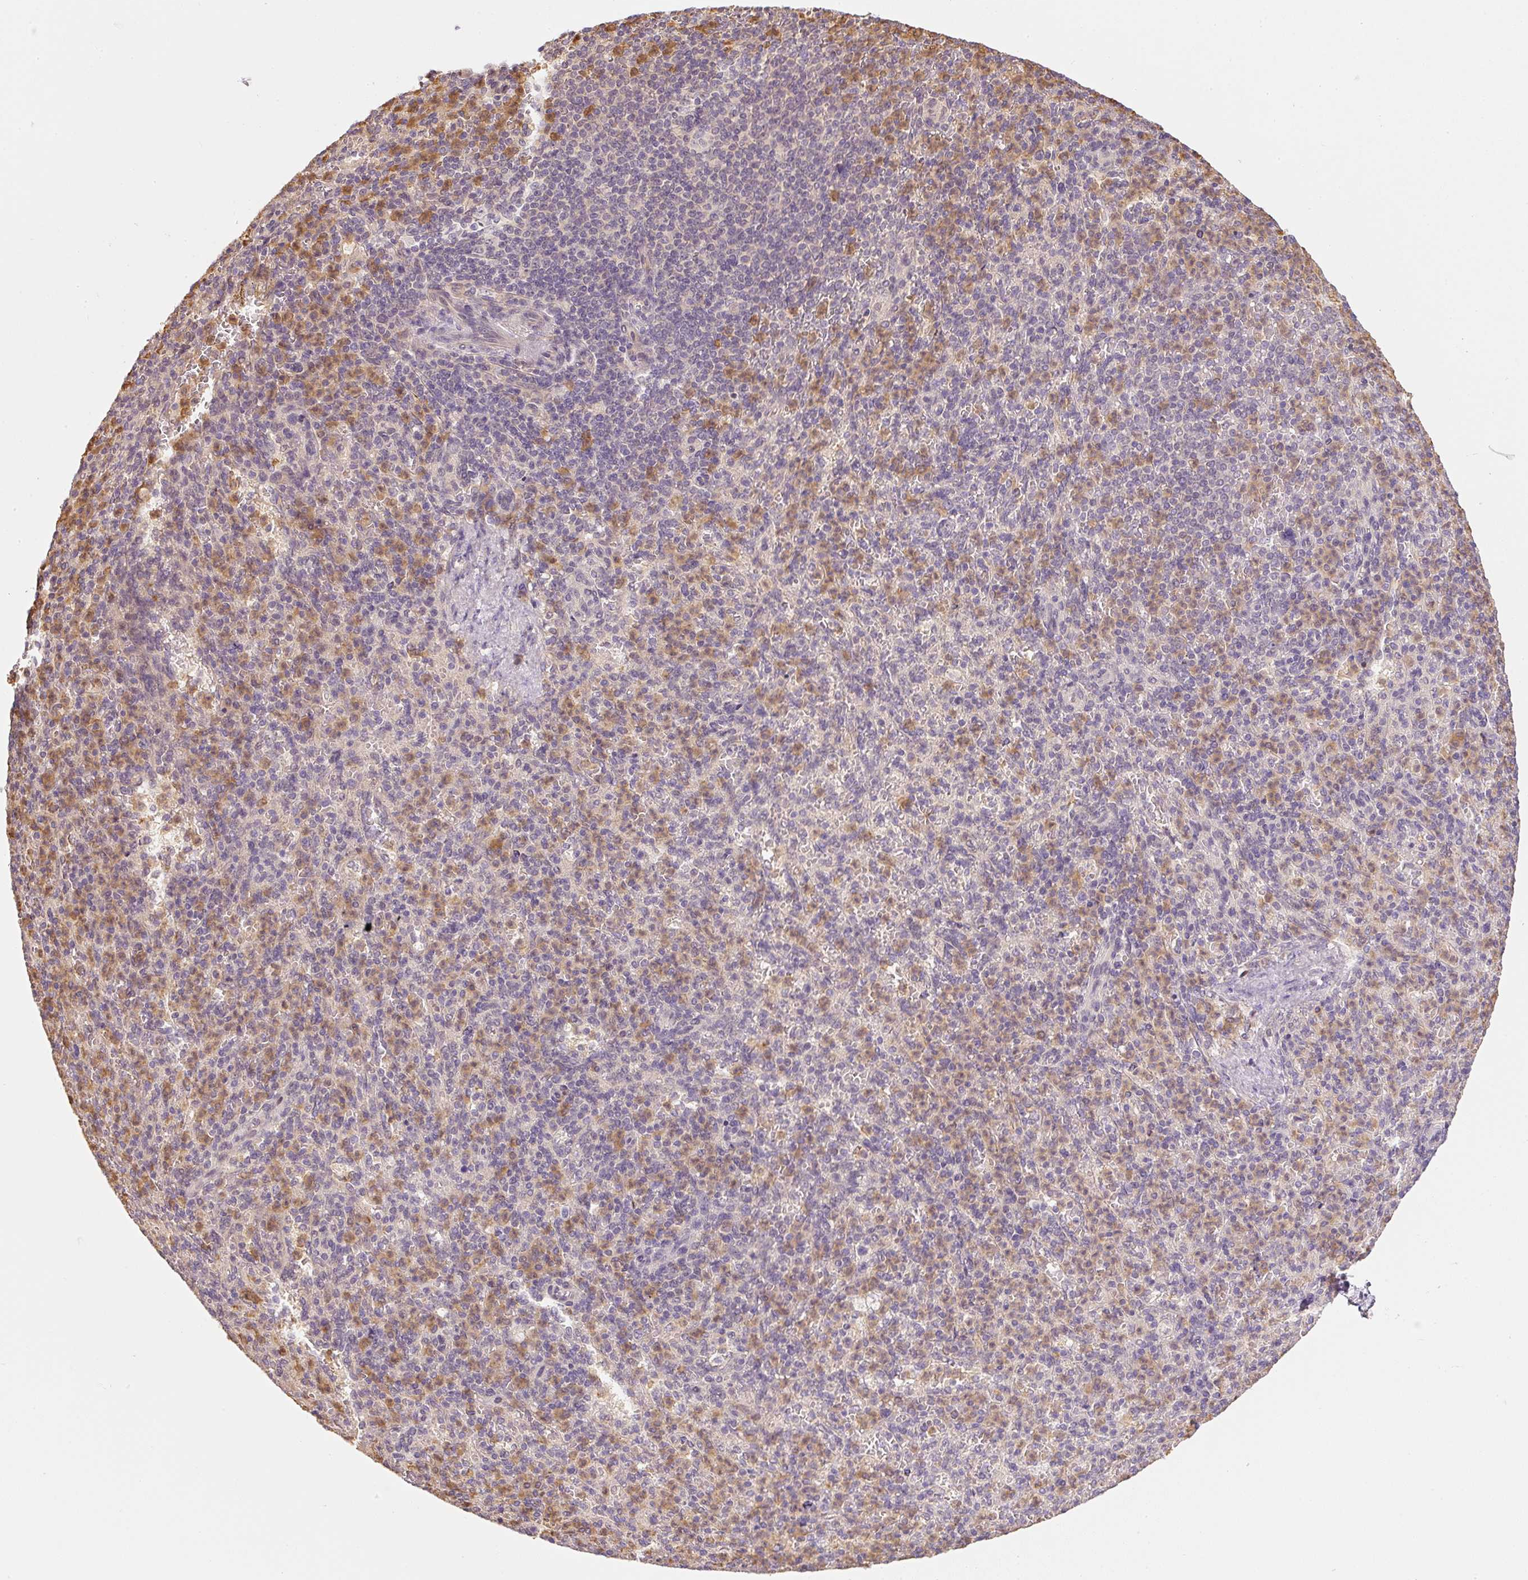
{"staining": {"intensity": "moderate", "quantity": "25%-75%", "location": "cytoplasmic/membranous"}, "tissue": "spleen", "cell_type": "Cells in red pulp", "image_type": "normal", "snomed": [{"axis": "morphology", "description": "Normal tissue, NOS"}, {"axis": "topography", "description": "Spleen"}], "caption": "Immunohistochemical staining of benign spleen reveals 25%-75% levels of moderate cytoplasmic/membranous protein positivity in about 25%-75% of cells in red pulp.", "gene": "CTTNBP2", "patient": {"sex": "female", "age": 74}}